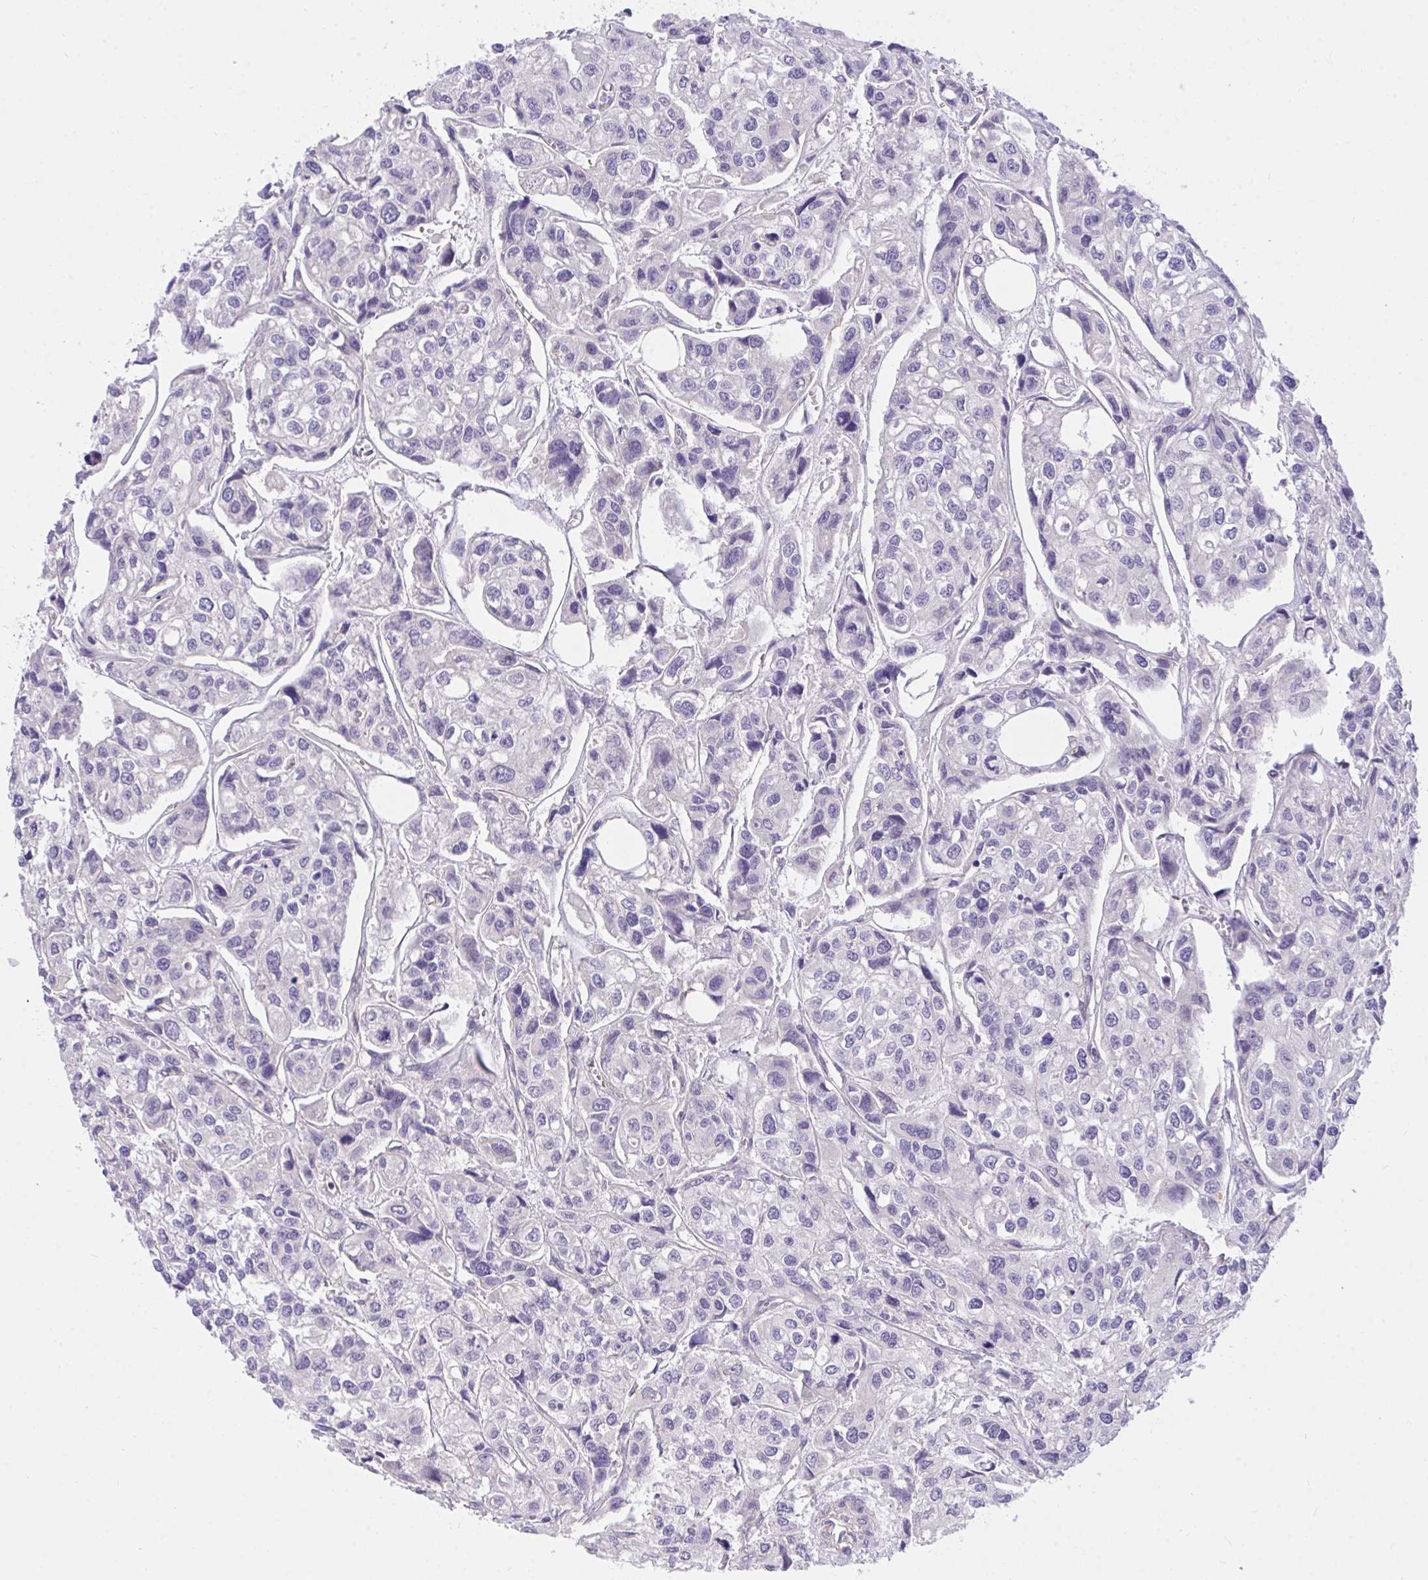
{"staining": {"intensity": "negative", "quantity": "none", "location": "none"}, "tissue": "urothelial cancer", "cell_type": "Tumor cells", "image_type": "cancer", "snomed": [{"axis": "morphology", "description": "Urothelial carcinoma, High grade"}, {"axis": "topography", "description": "Urinary bladder"}], "caption": "Tumor cells show no significant protein positivity in urothelial cancer.", "gene": "TLN2", "patient": {"sex": "male", "age": 67}}